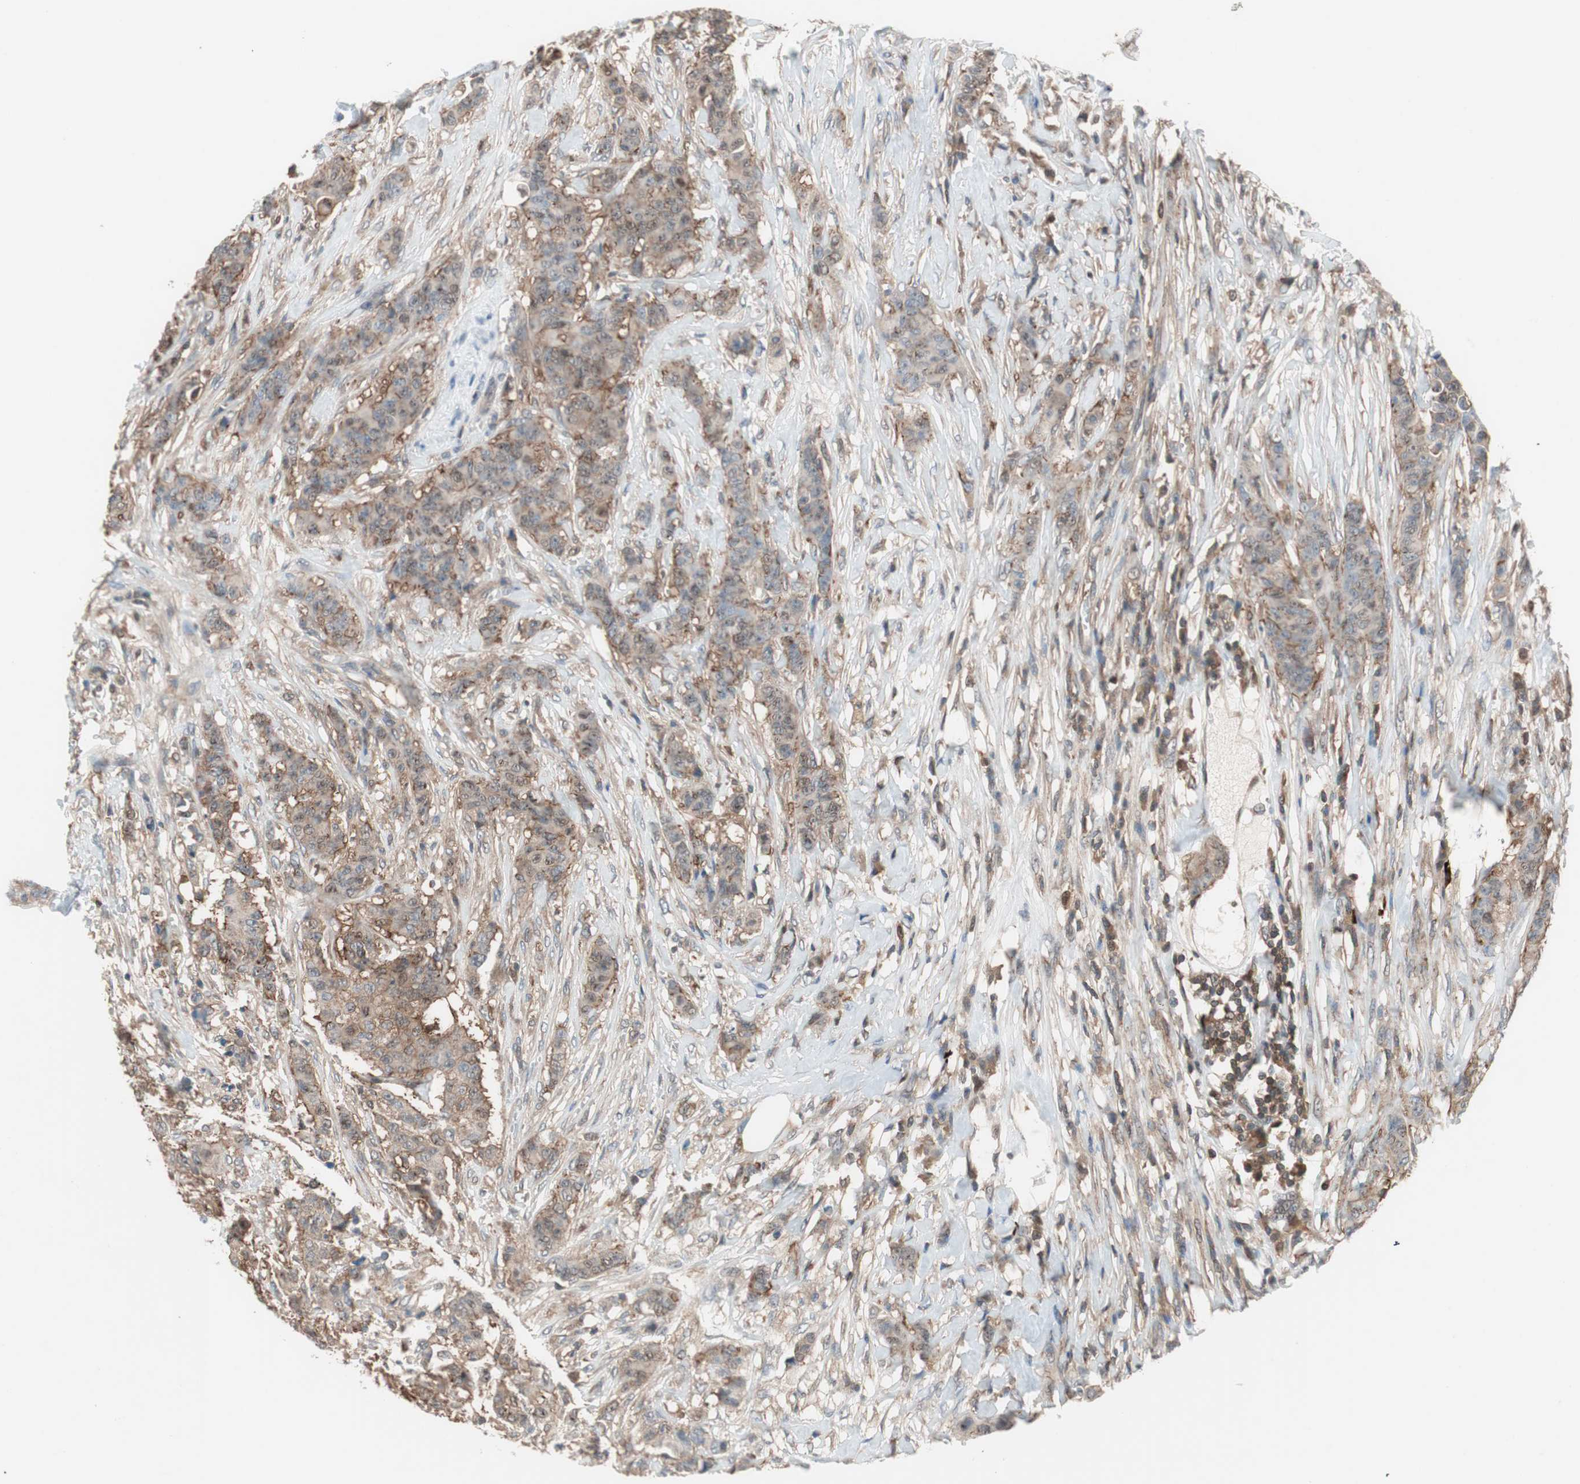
{"staining": {"intensity": "moderate", "quantity": ">75%", "location": "cytoplasmic/membranous"}, "tissue": "breast cancer", "cell_type": "Tumor cells", "image_type": "cancer", "snomed": [{"axis": "morphology", "description": "Duct carcinoma"}, {"axis": "topography", "description": "Breast"}], "caption": "Immunohistochemistry of human breast cancer (intraductal carcinoma) shows medium levels of moderate cytoplasmic/membranous staining in about >75% of tumor cells.", "gene": "GALT", "patient": {"sex": "female", "age": 40}}